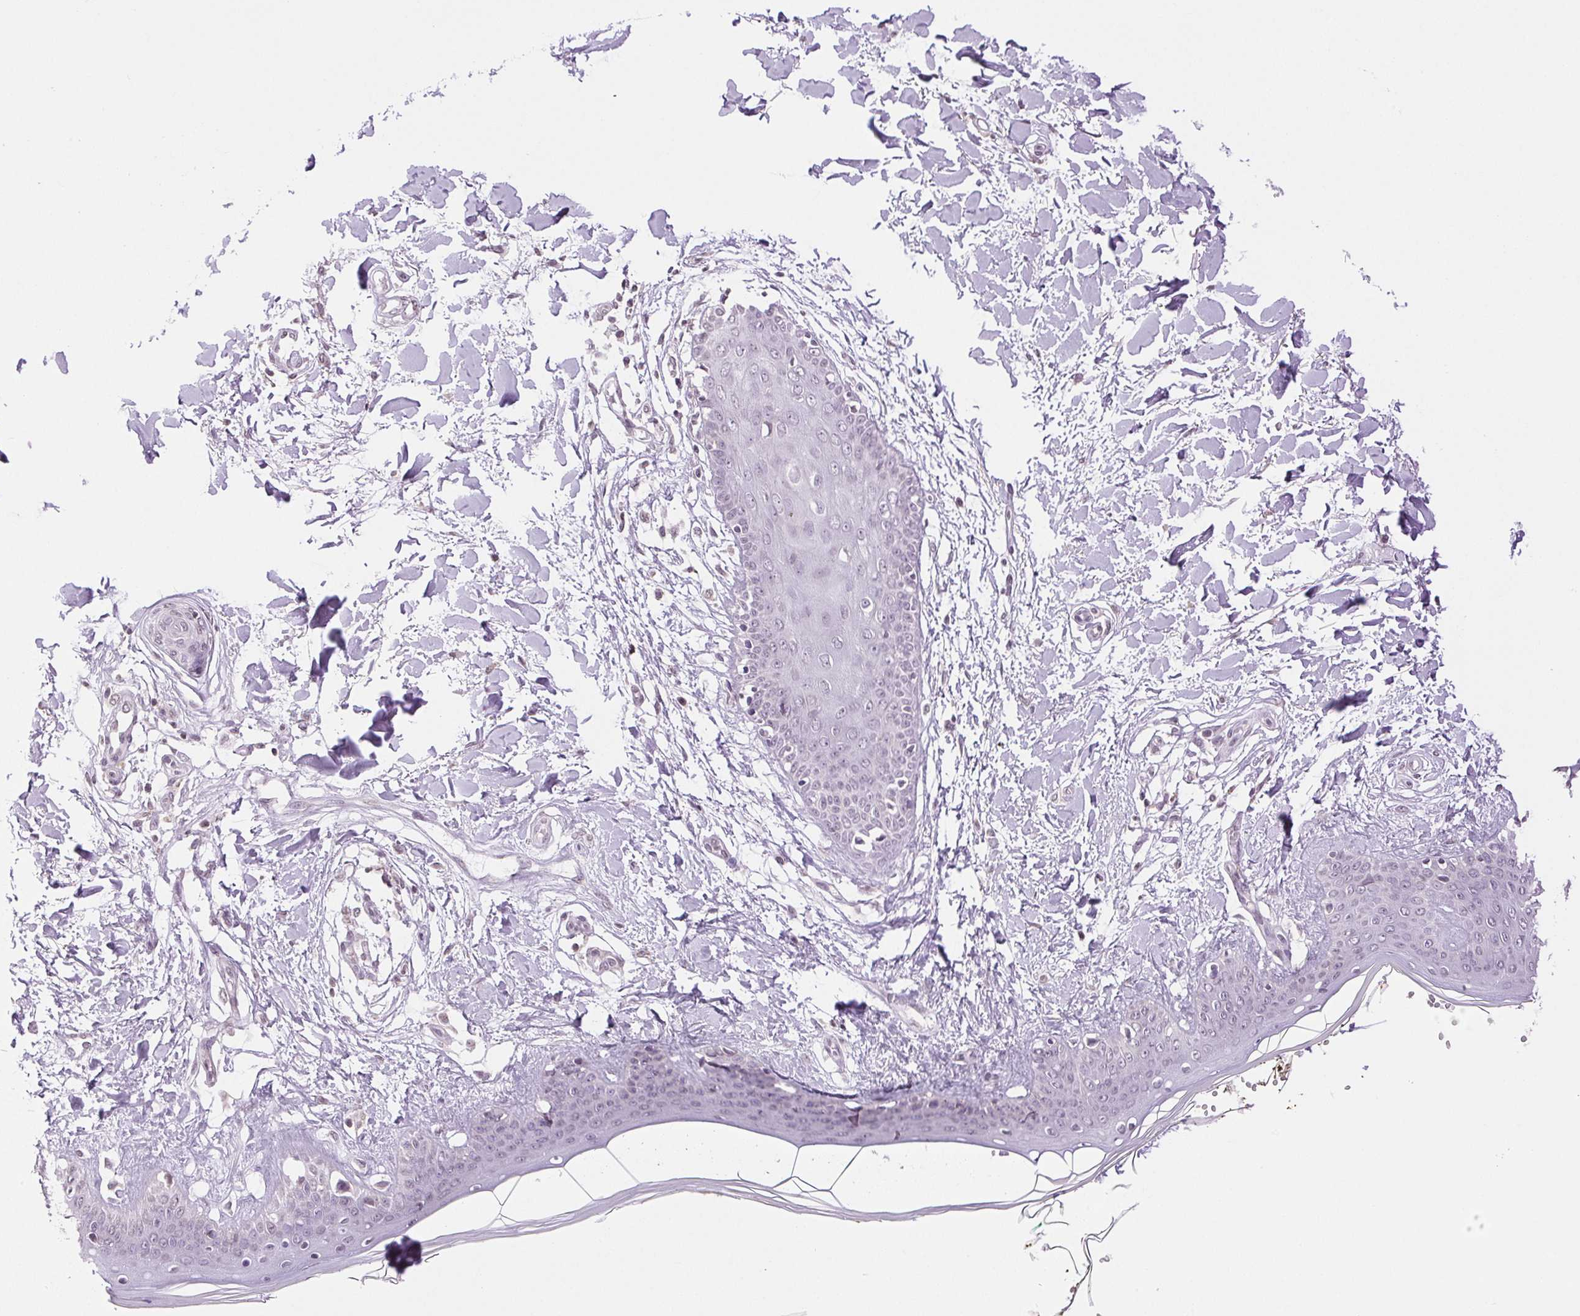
{"staining": {"intensity": "negative", "quantity": "none", "location": "none"}, "tissue": "skin", "cell_type": "Fibroblasts", "image_type": "normal", "snomed": [{"axis": "morphology", "description": "Normal tissue, NOS"}, {"axis": "topography", "description": "Skin"}], "caption": "Immunohistochemistry micrograph of unremarkable skin: human skin stained with DAB shows no significant protein positivity in fibroblasts.", "gene": "TNNT3", "patient": {"sex": "female", "age": 34}}